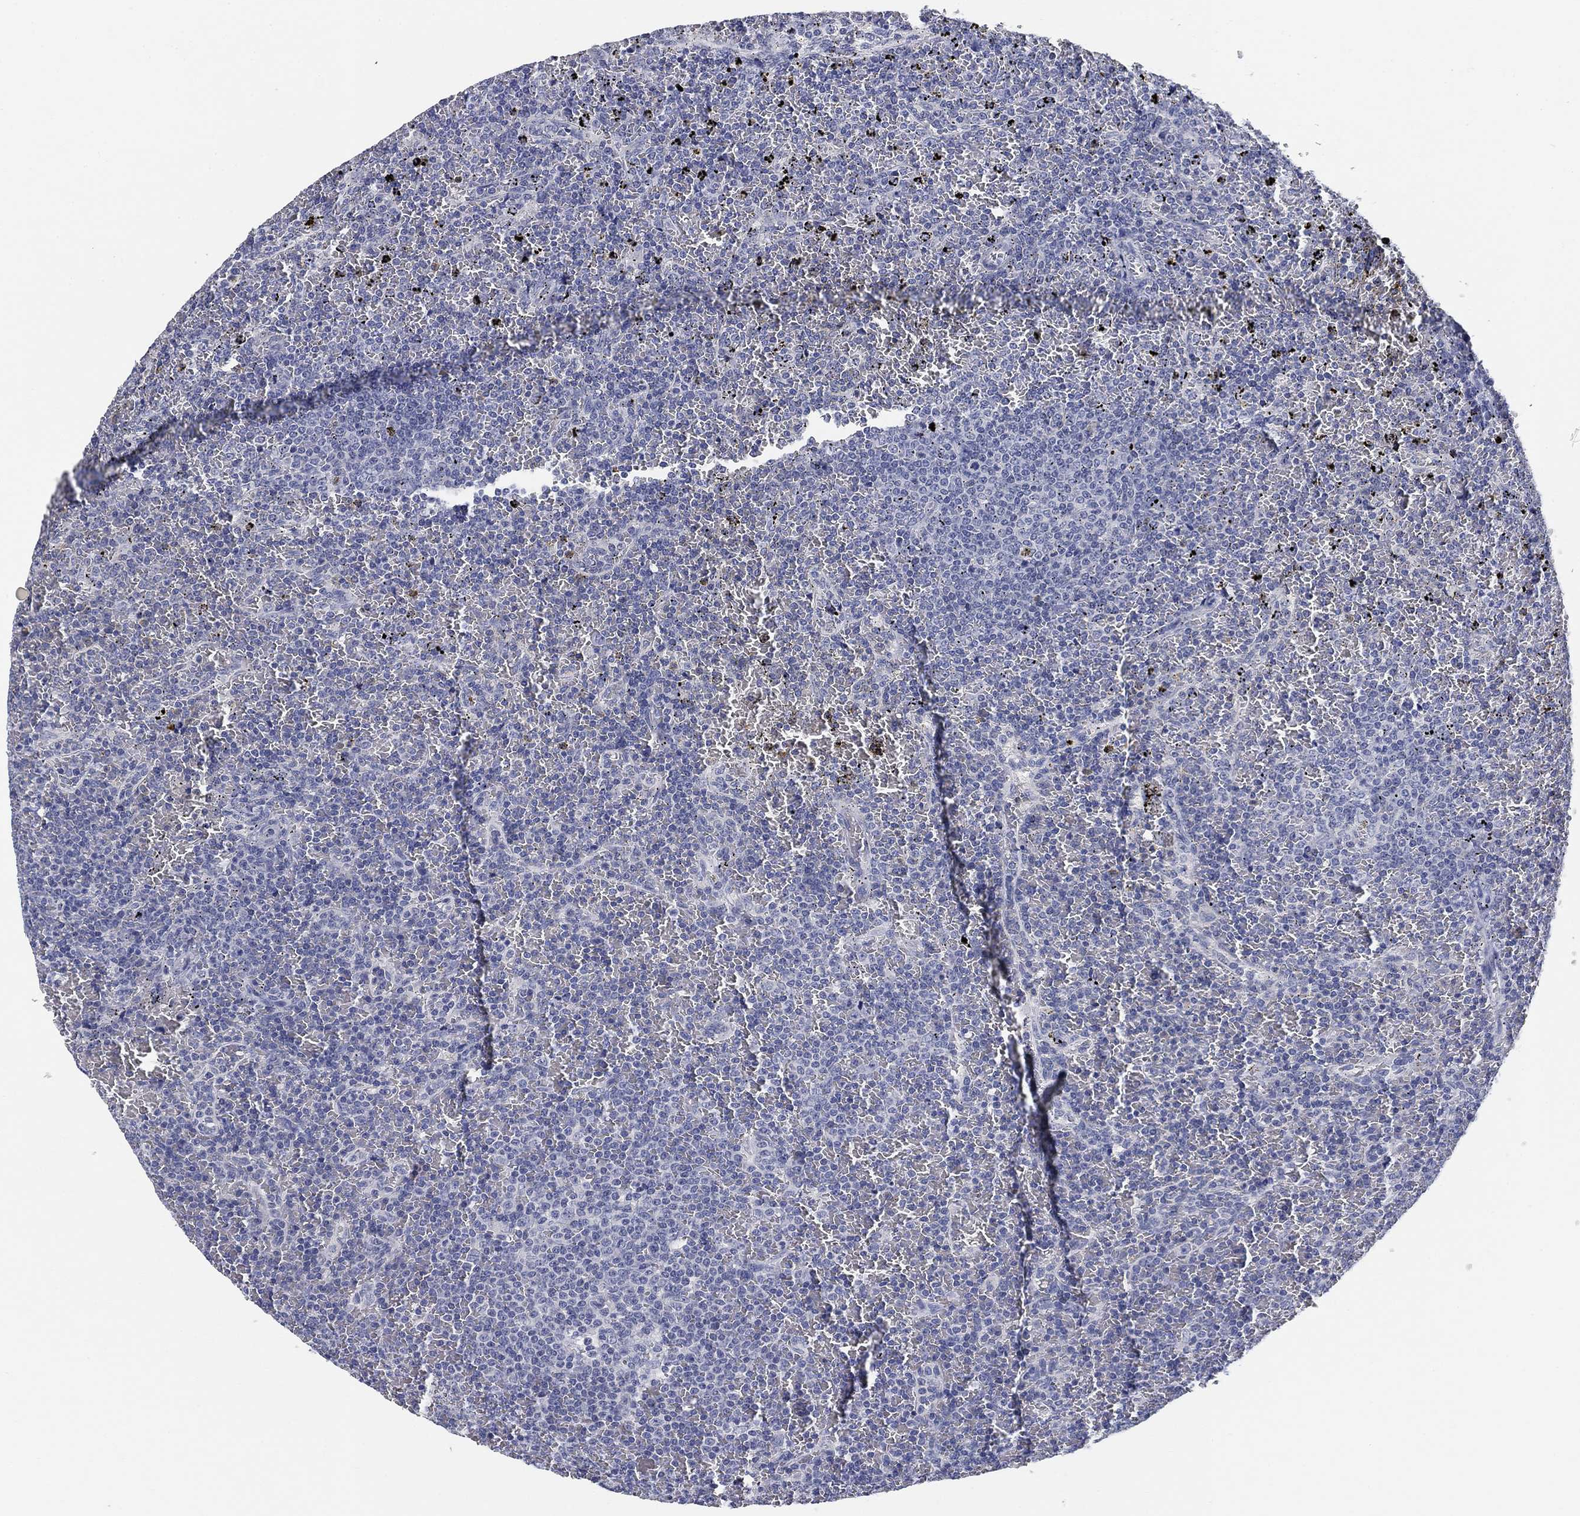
{"staining": {"intensity": "negative", "quantity": "none", "location": "none"}, "tissue": "lymphoma", "cell_type": "Tumor cells", "image_type": "cancer", "snomed": [{"axis": "morphology", "description": "Malignant lymphoma, non-Hodgkin's type, Low grade"}, {"axis": "topography", "description": "Spleen"}], "caption": "The photomicrograph demonstrates no staining of tumor cells in low-grade malignant lymphoma, non-Hodgkin's type.", "gene": "CLUL1", "patient": {"sex": "female", "age": 77}}